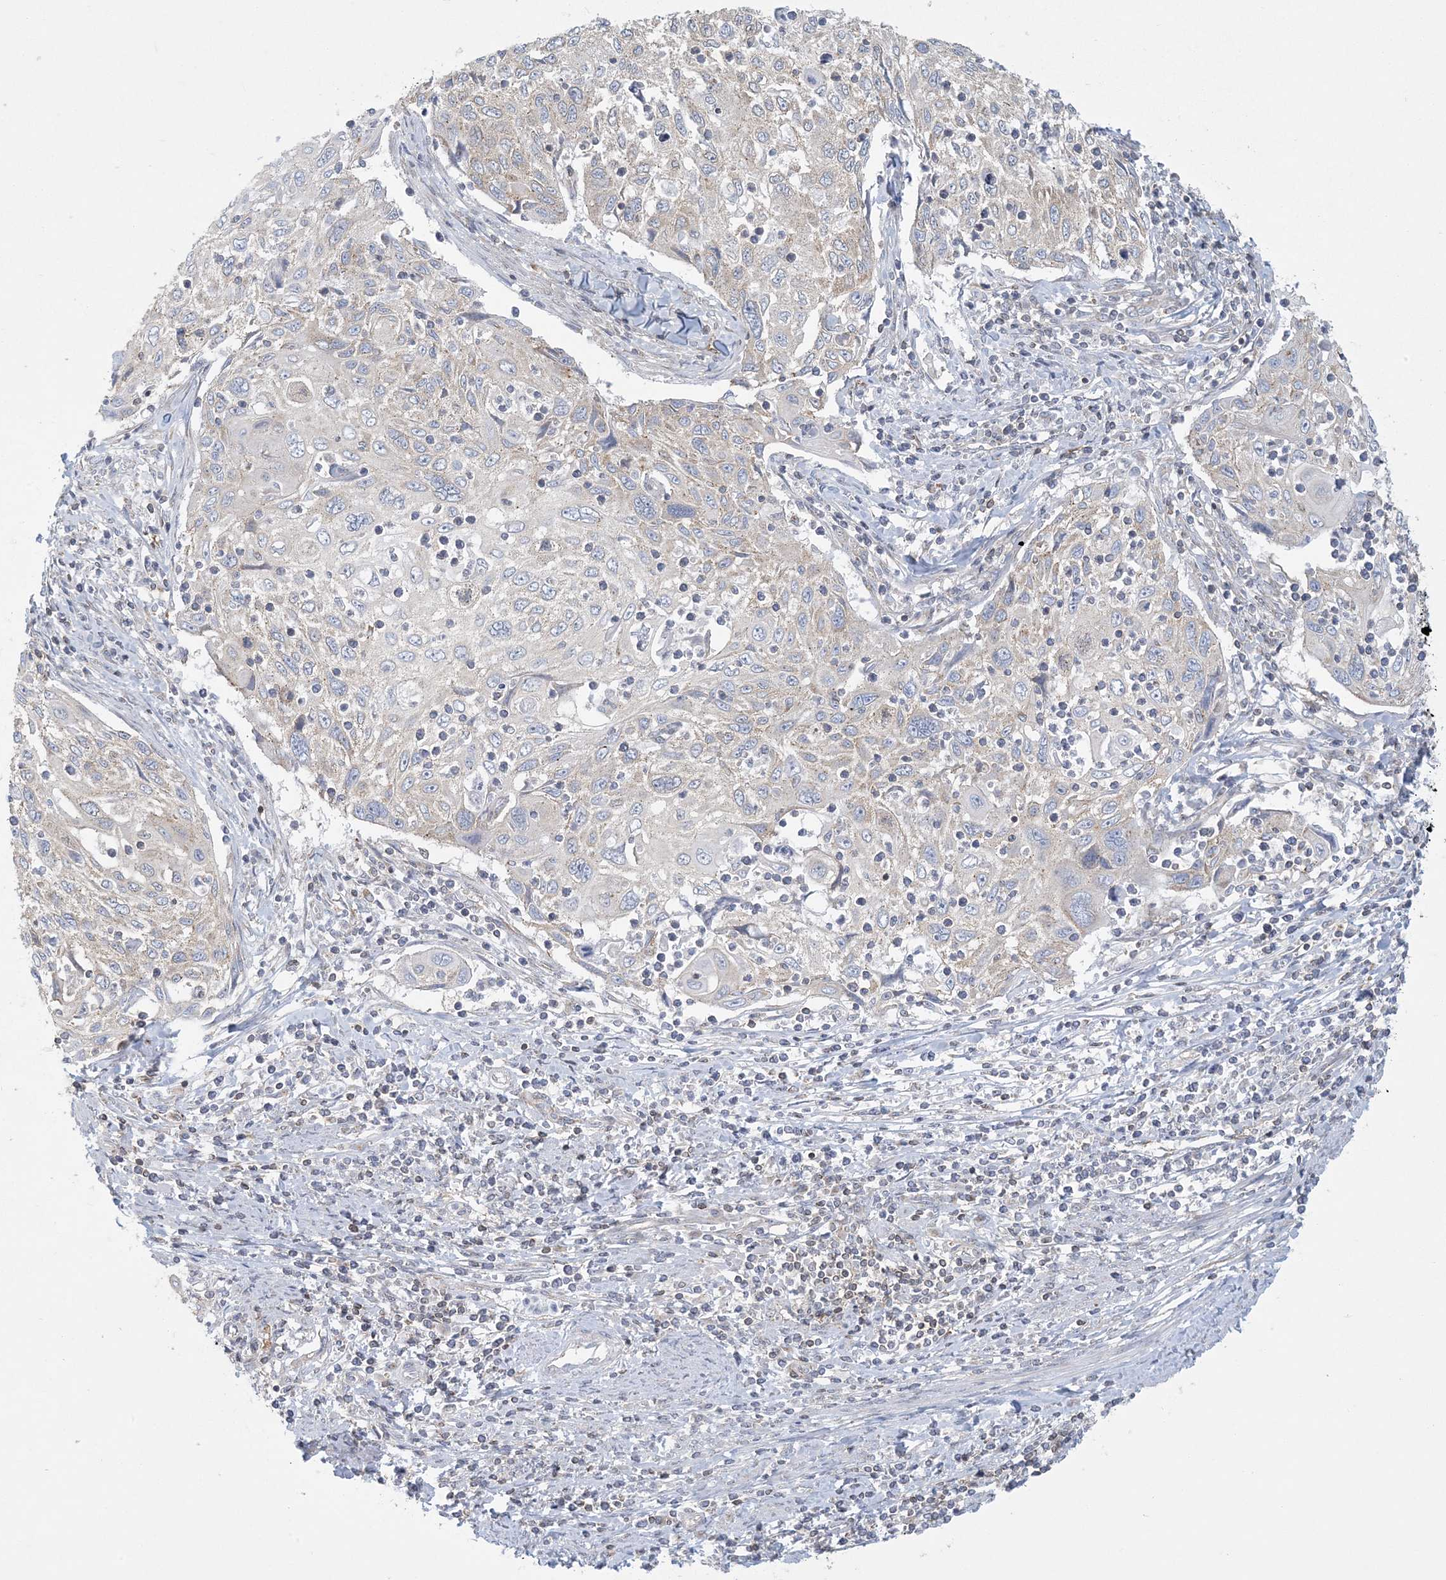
{"staining": {"intensity": "negative", "quantity": "none", "location": "none"}, "tissue": "cervical cancer", "cell_type": "Tumor cells", "image_type": "cancer", "snomed": [{"axis": "morphology", "description": "Squamous cell carcinoma, NOS"}, {"axis": "topography", "description": "Cervix"}], "caption": "High power microscopy micrograph of an immunohistochemistry histopathology image of cervical cancer, revealing no significant expression in tumor cells.", "gene": "SLAMF9", "patient": {"sex": "female", "age": 70}}